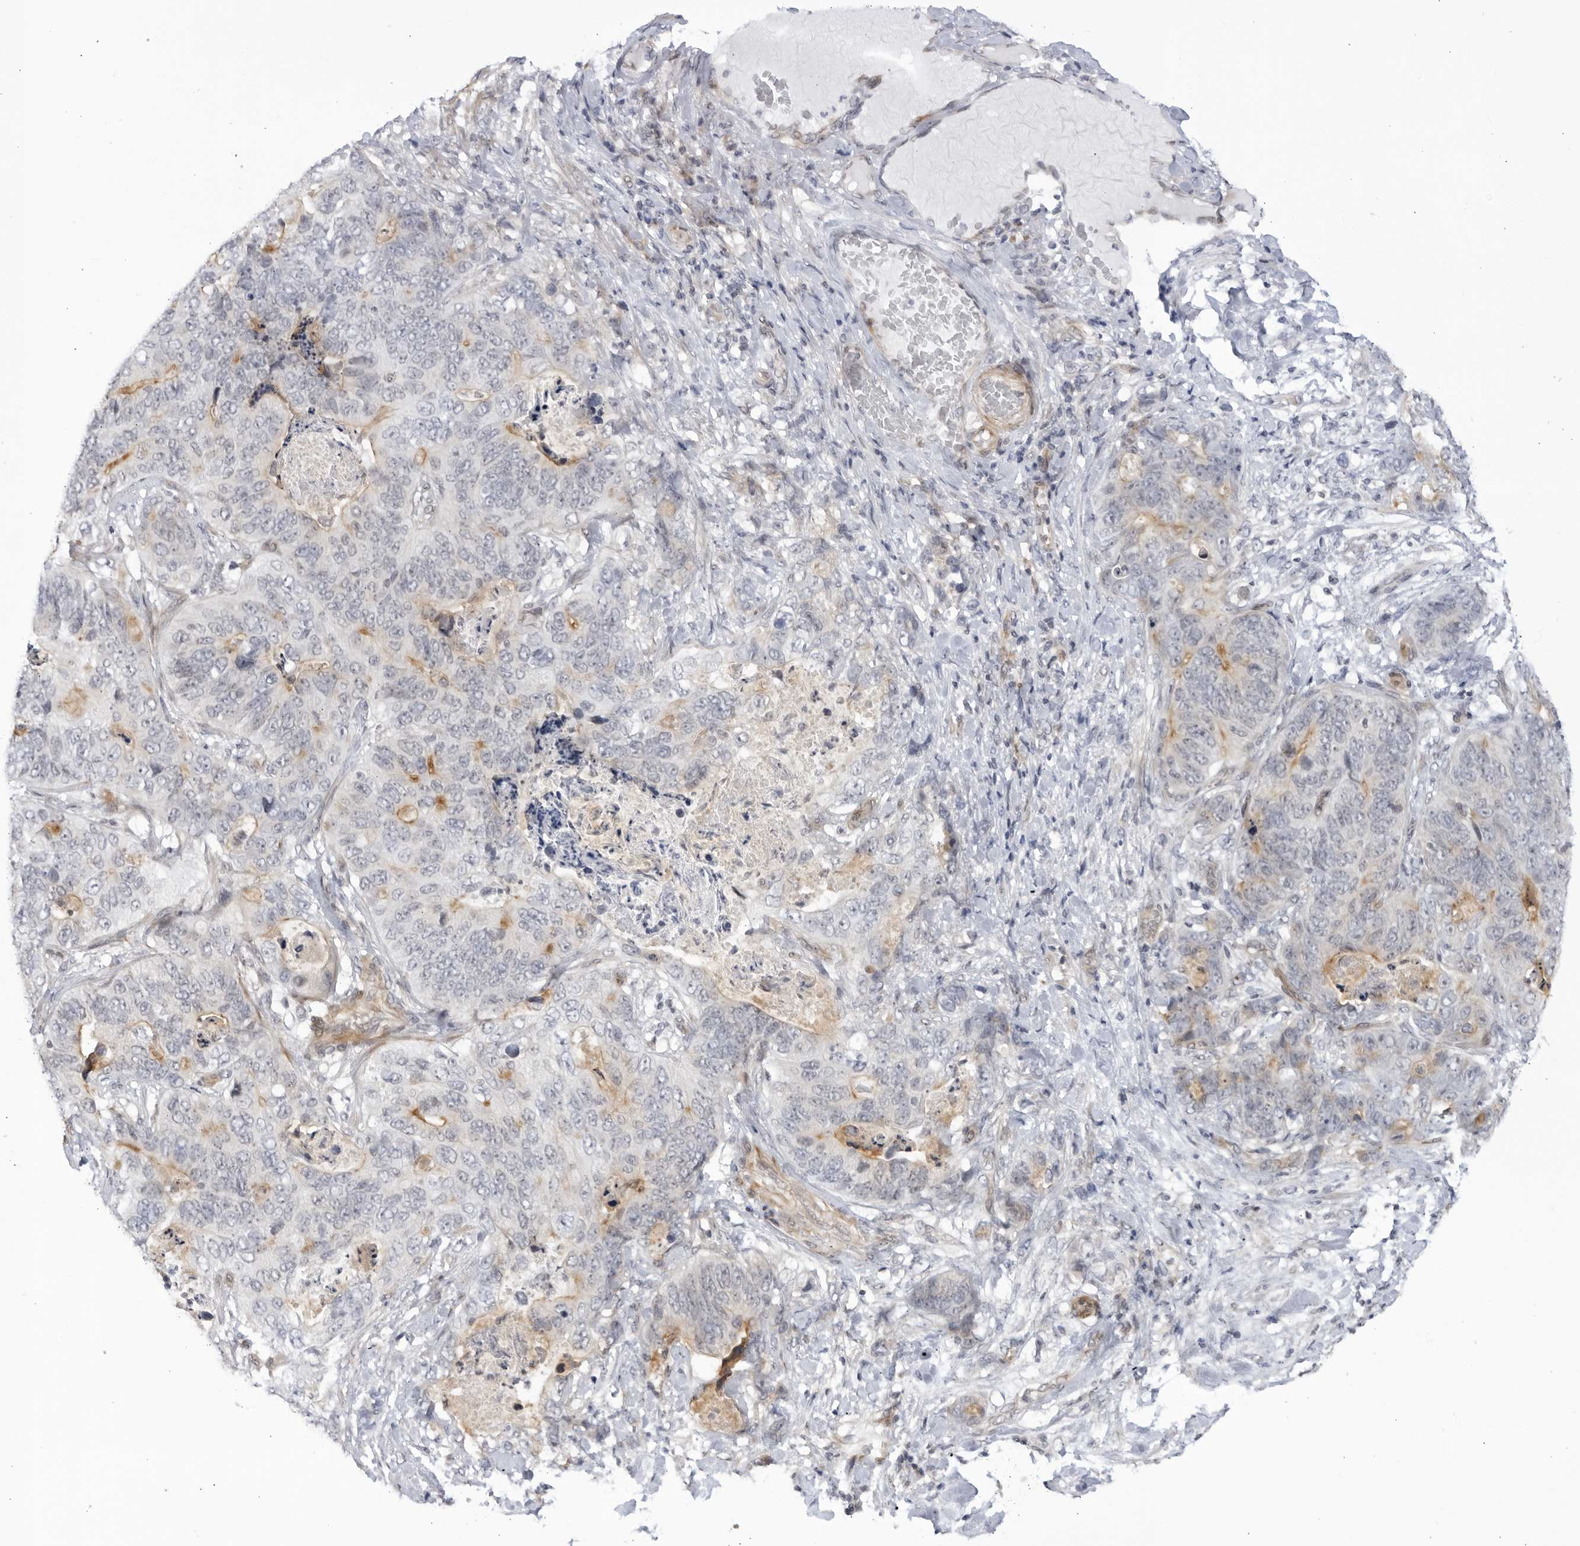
{"staining": {"intensity": "moderate", "quantity": "<25%", "location": "cytoplasmic/membranous"}, "tissue": "stomach cancer", "cell_type": "Tumor cells", "image_type": "cancer", "snomed": [{"axis": "morphology", "description": "Normal tissue, NOS"}, {"axis": "morphology", "description": "Adenocarcinoma, NOS"}, {"axis": "topography", "description": "Stomach"}], "caption": "IHC of stomach adenocarcinoma exhibits low levels of moderate cytoplasmic/membranous expression in approximately <25% of tumor cells.", "gene": "CNBD1", "patient": {"sex": "female", "age": 89}}